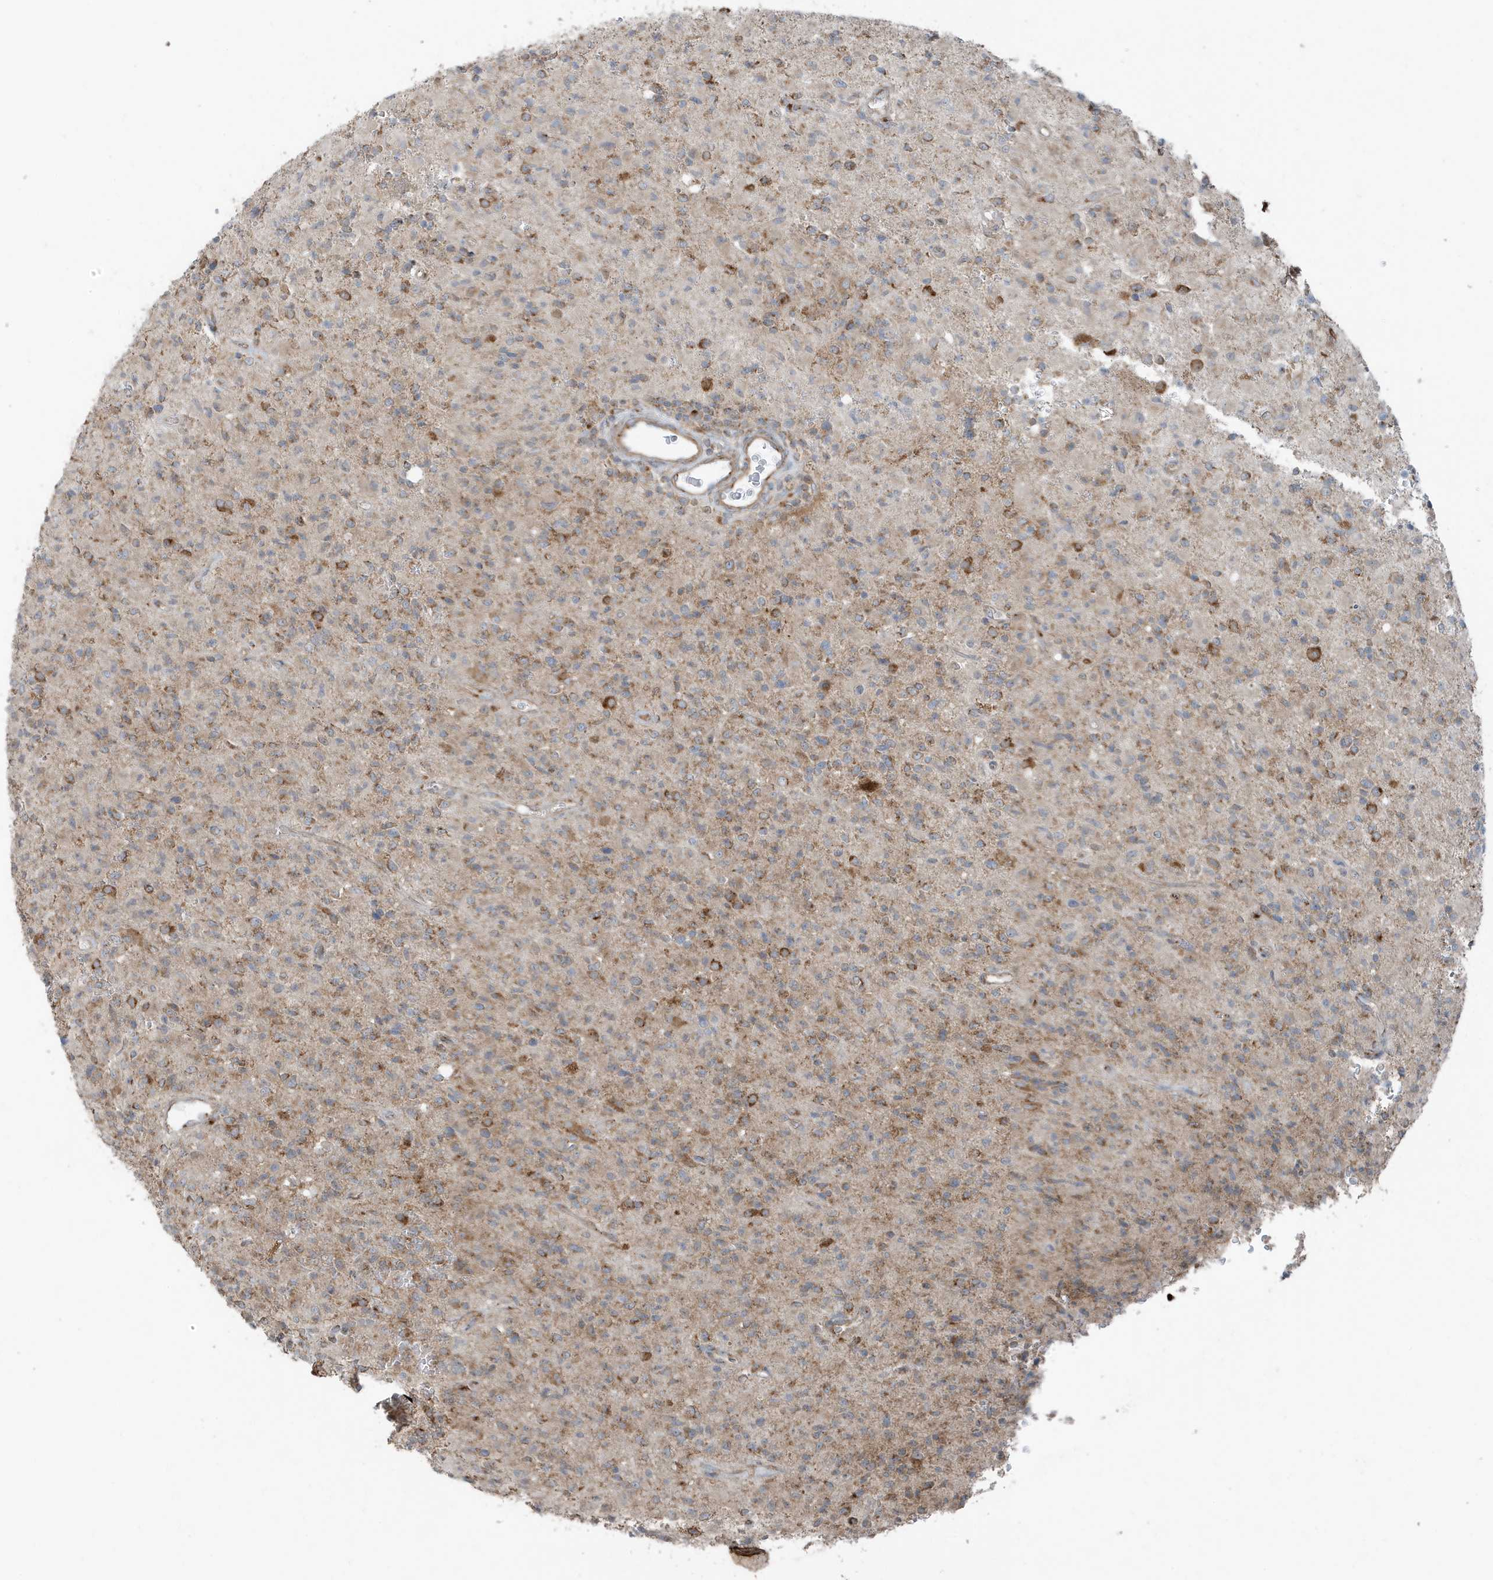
{"staining": {"intensity": "weak", "quantity": "25%-75%", "location": "cytoplasmic/membranous"}, "tissue": "glioma", "cell_type": "Tumor cells", "image_type": "cancer", "snomed": [{"axis": "morphology", "description": "Glioma, malignant, High grade"}, {"axis": "topography", "description": "Brain"}], "caption": "Human glioma stained with a protein marker exhibits weak staining in tumor cells.", "gene": "GOLGA4", "patient": {"sex": "female", "age": 57}}